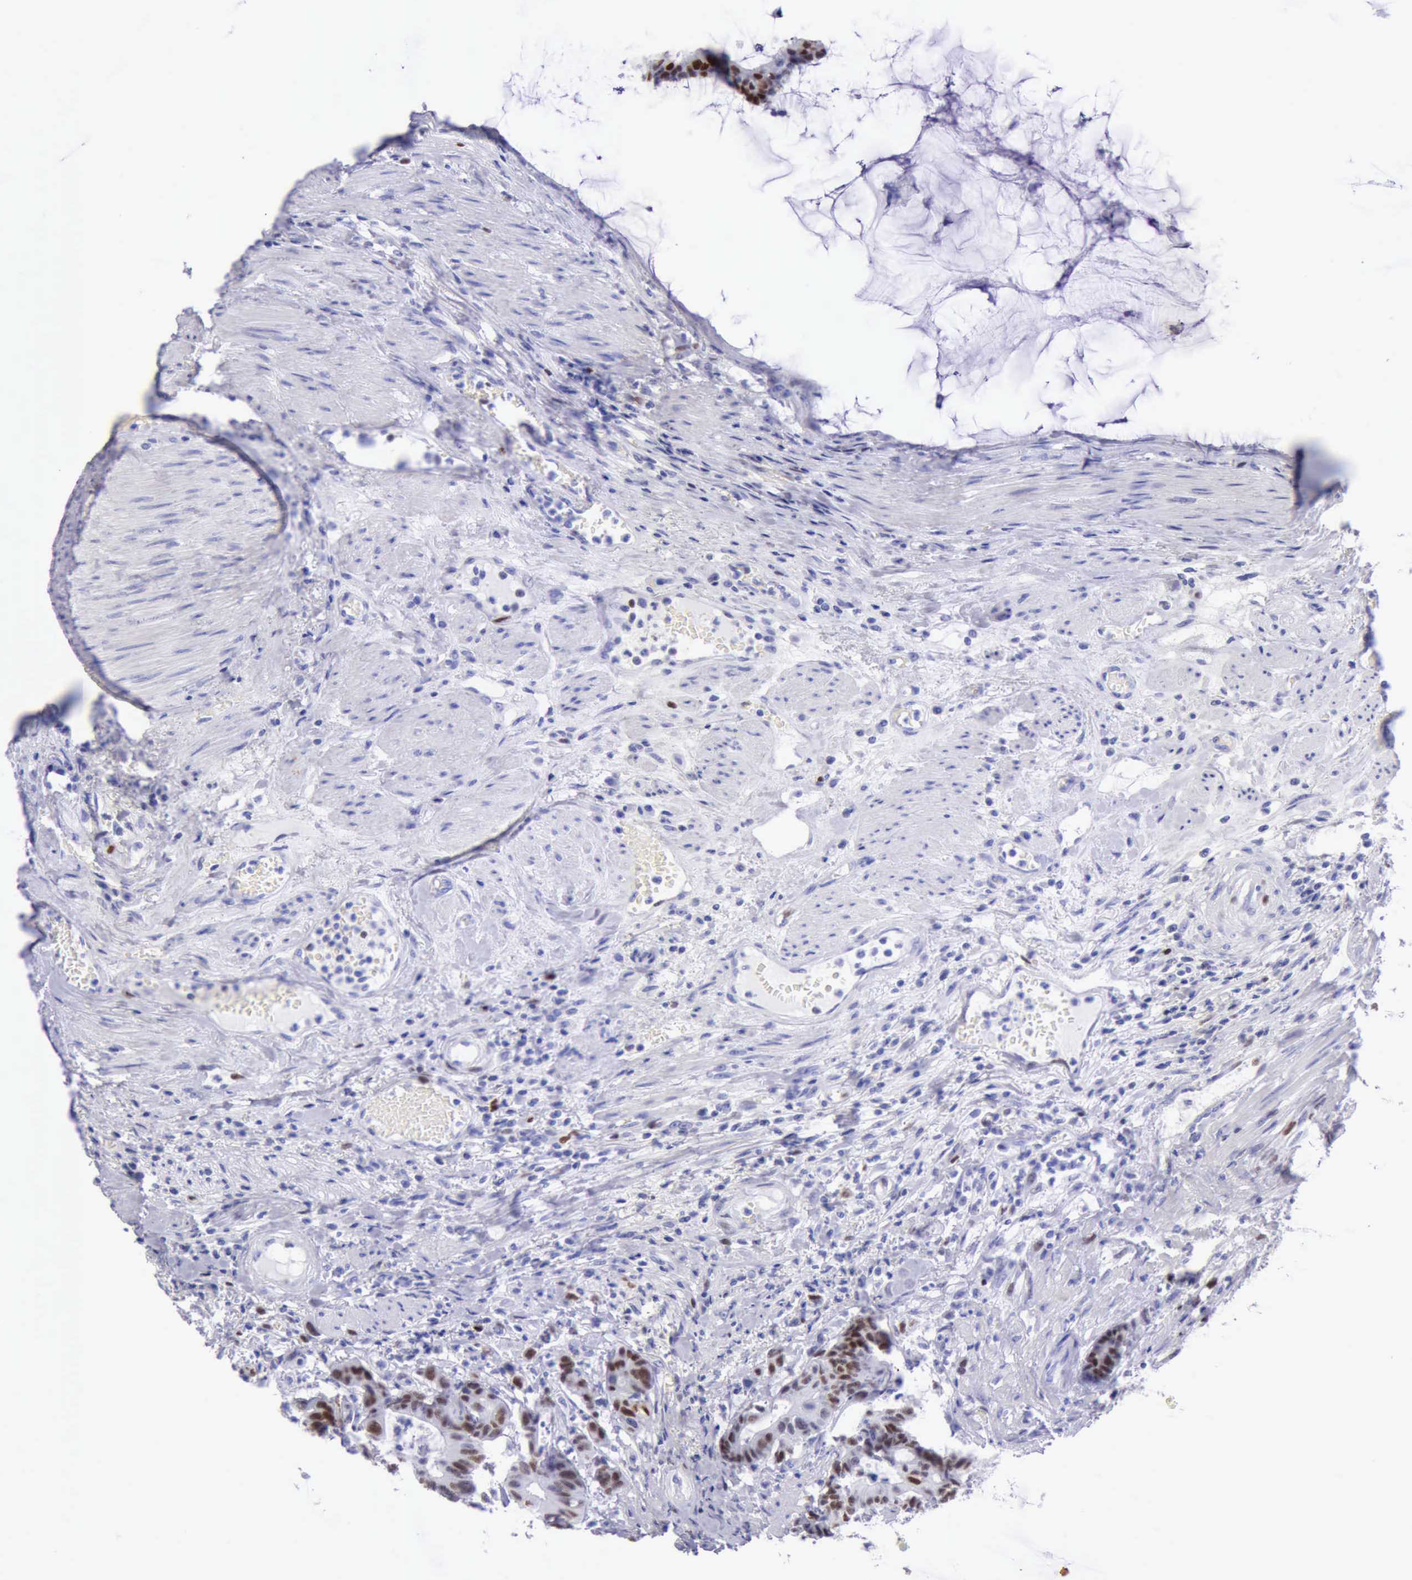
{"staining": {"intensity": "strong", "quantity": "25%-75%", "location": "nuclear"}, "tissue": "colorectal cancer", "cell_type": "Tumor cells", "image_type": "cancer", "snomed": [{"axis": "morphology", "description": "Adenocarcinoma, NOS"}, {"axis": "topography", "description": "Colon"}], "caption": "This image reveals colorectal adenocarcinoma stained with IHC to label a protein in brown. The nuclear of tumor cells show strong positivity for the protein. Nuclei are counter-stained blue.", "gene": "MCM2", "patient": {"sex": "female", "age": 84}}